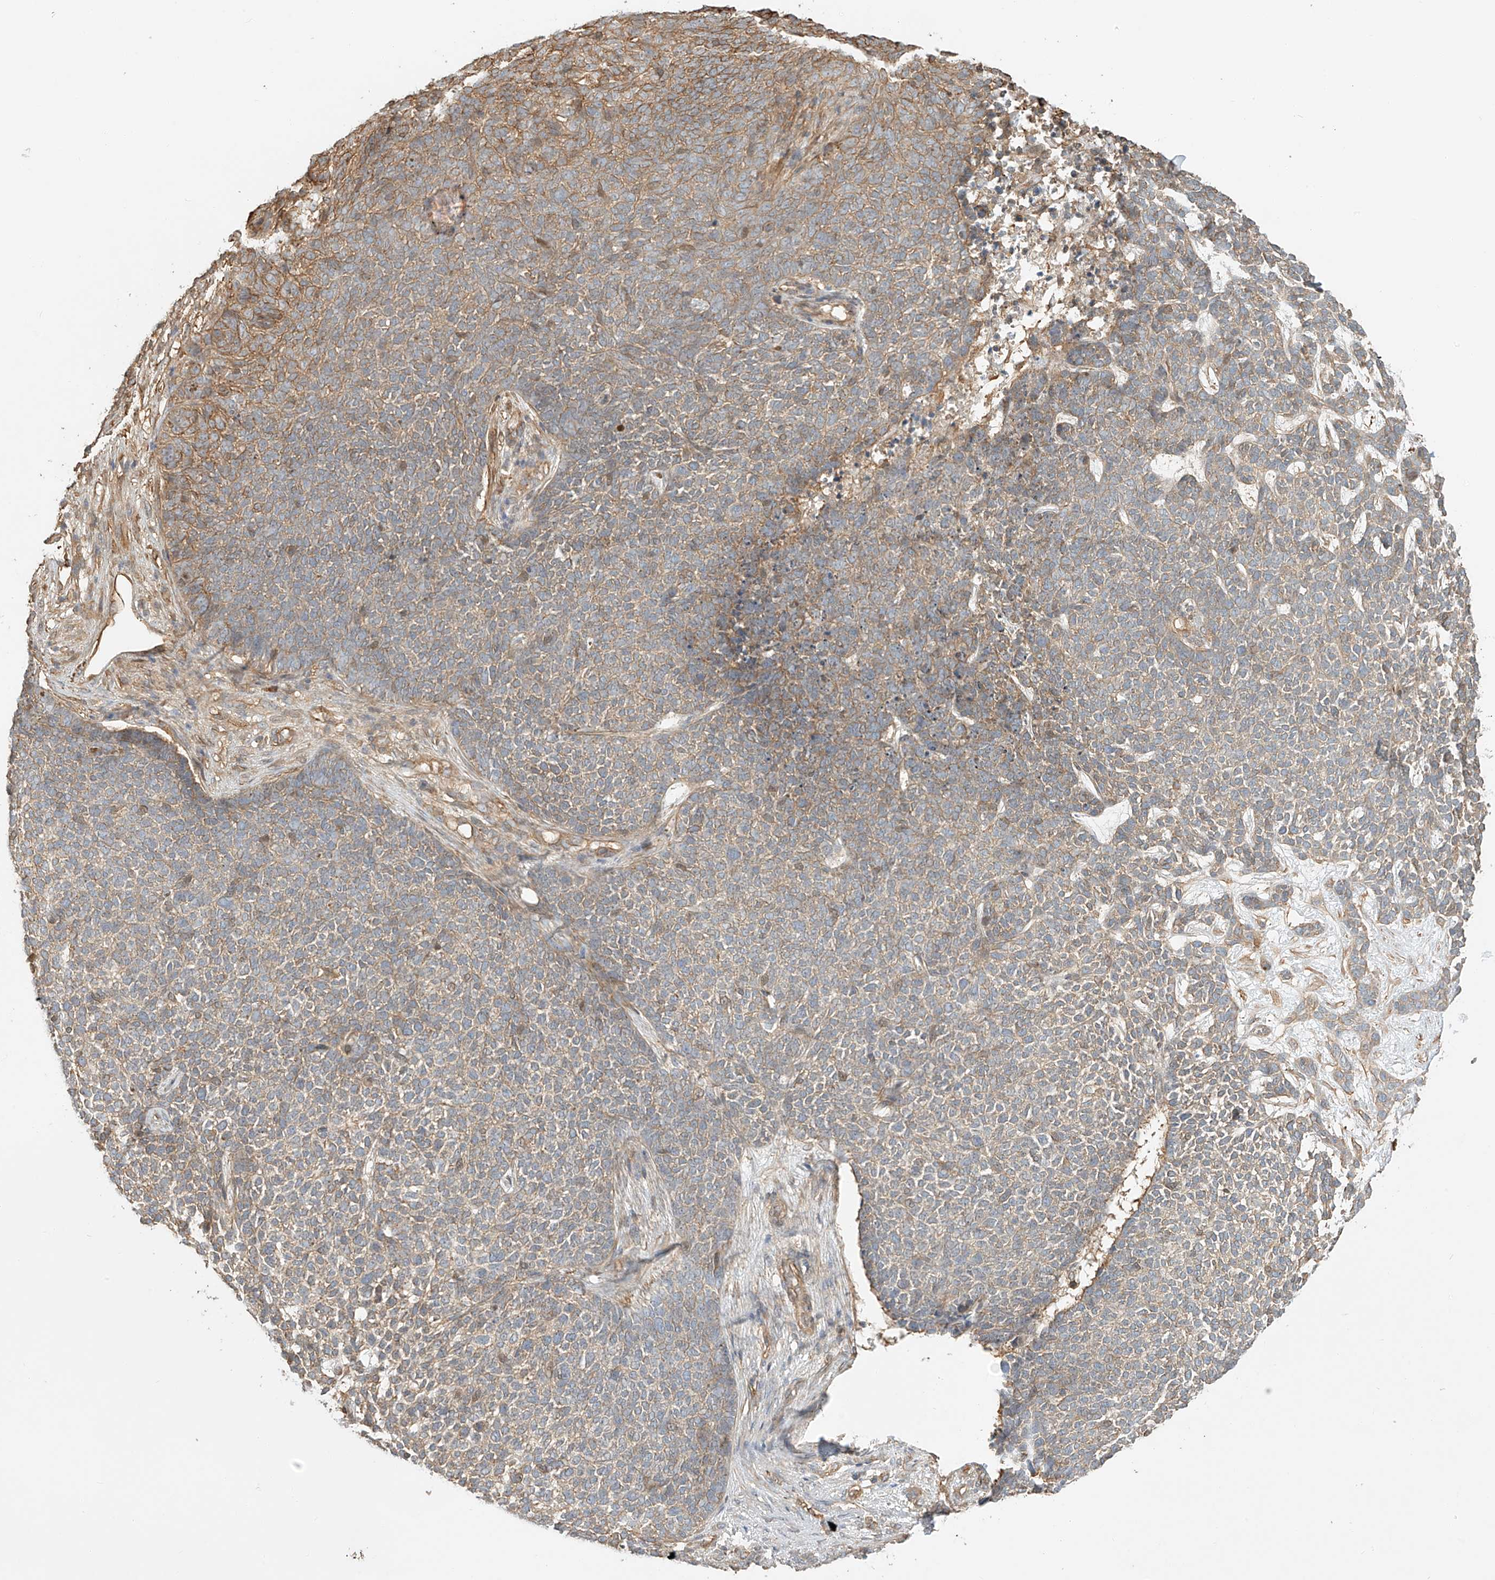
{"staining": {"intensity": "moderate", "quantity": "<25%", "location": "cytoplasmic/membranous"}, "tissue": "skin cancer", "cell_type": "Tumor cells", "image_type": "cancer", "snomed": [{"axis": "morphology", "description": "Basal cell carcinoma"}, {"axis": "topography", "description": "Skin"}], "caption": "This histopathology image reveals skin basal cell carcinoma stained with IHC to label a protein in brown. The cytoplasmic/membranous of tumor cells show moderate positivity for the protein. Nuclei are counter-stained blue.", "gene": "CSMD3", "patient": {"sex": "female", "age": 84}}